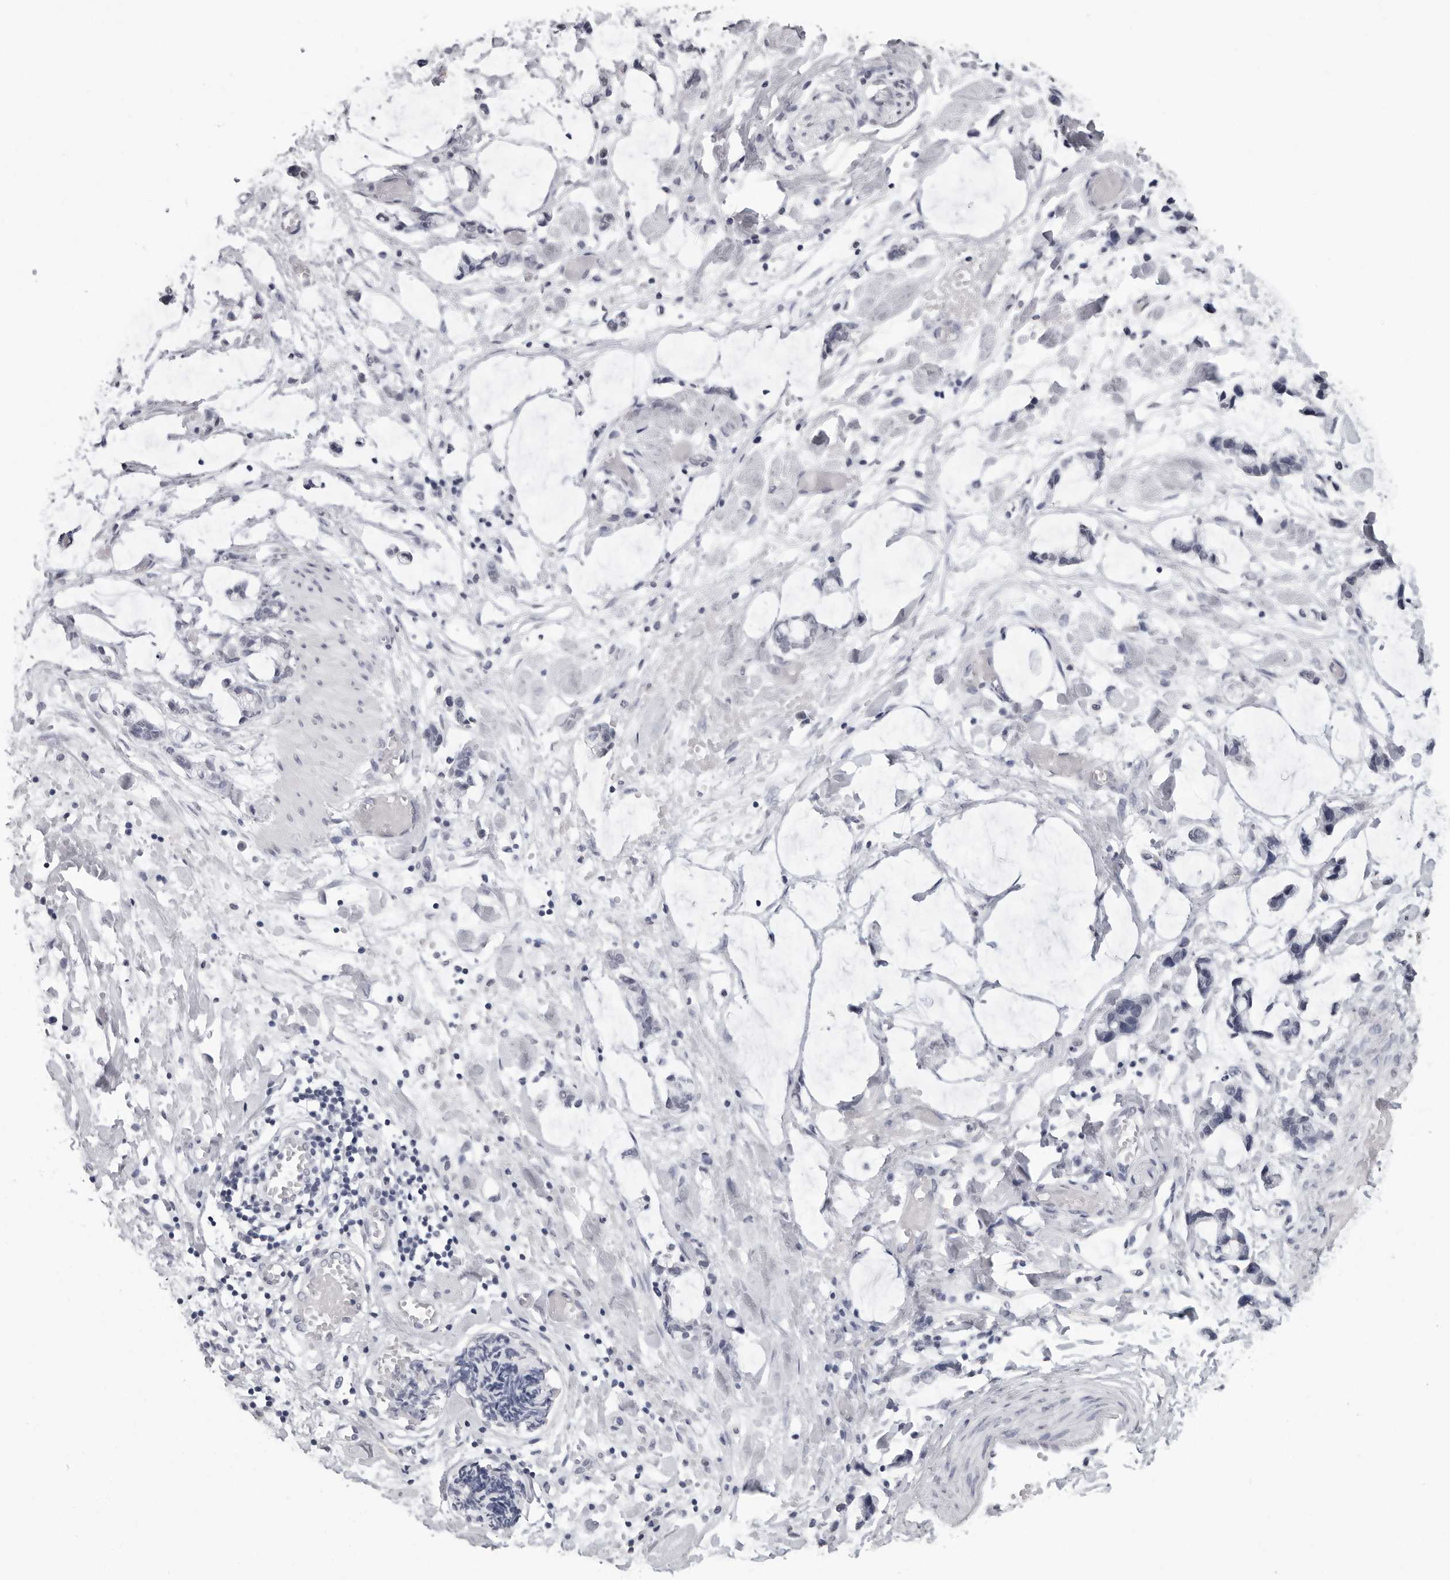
{"staining": {"intensity": "negative", "quantity": "none", "location": "none"}, "tissue": "adipose tissue", "cell_type": "Adipocytes", "image_type": "normal", "snomed": [{"axis": "morphology", "description": "Normal tissue, NOS"}, {"axis": "morphology", "description": "Adenocarcinoma, NOS"}, {"axis": "topography", "description": "Colon"}, {"axis": "topography", "description": "Peripheral nerve tissue"}], "caption": "DAB immunohistochemical staining of benign human adipose tissue displays no significant staining in adipocytes.", "gene": "HEPACAM", "patient": {"sex": "male", "age": 14}}